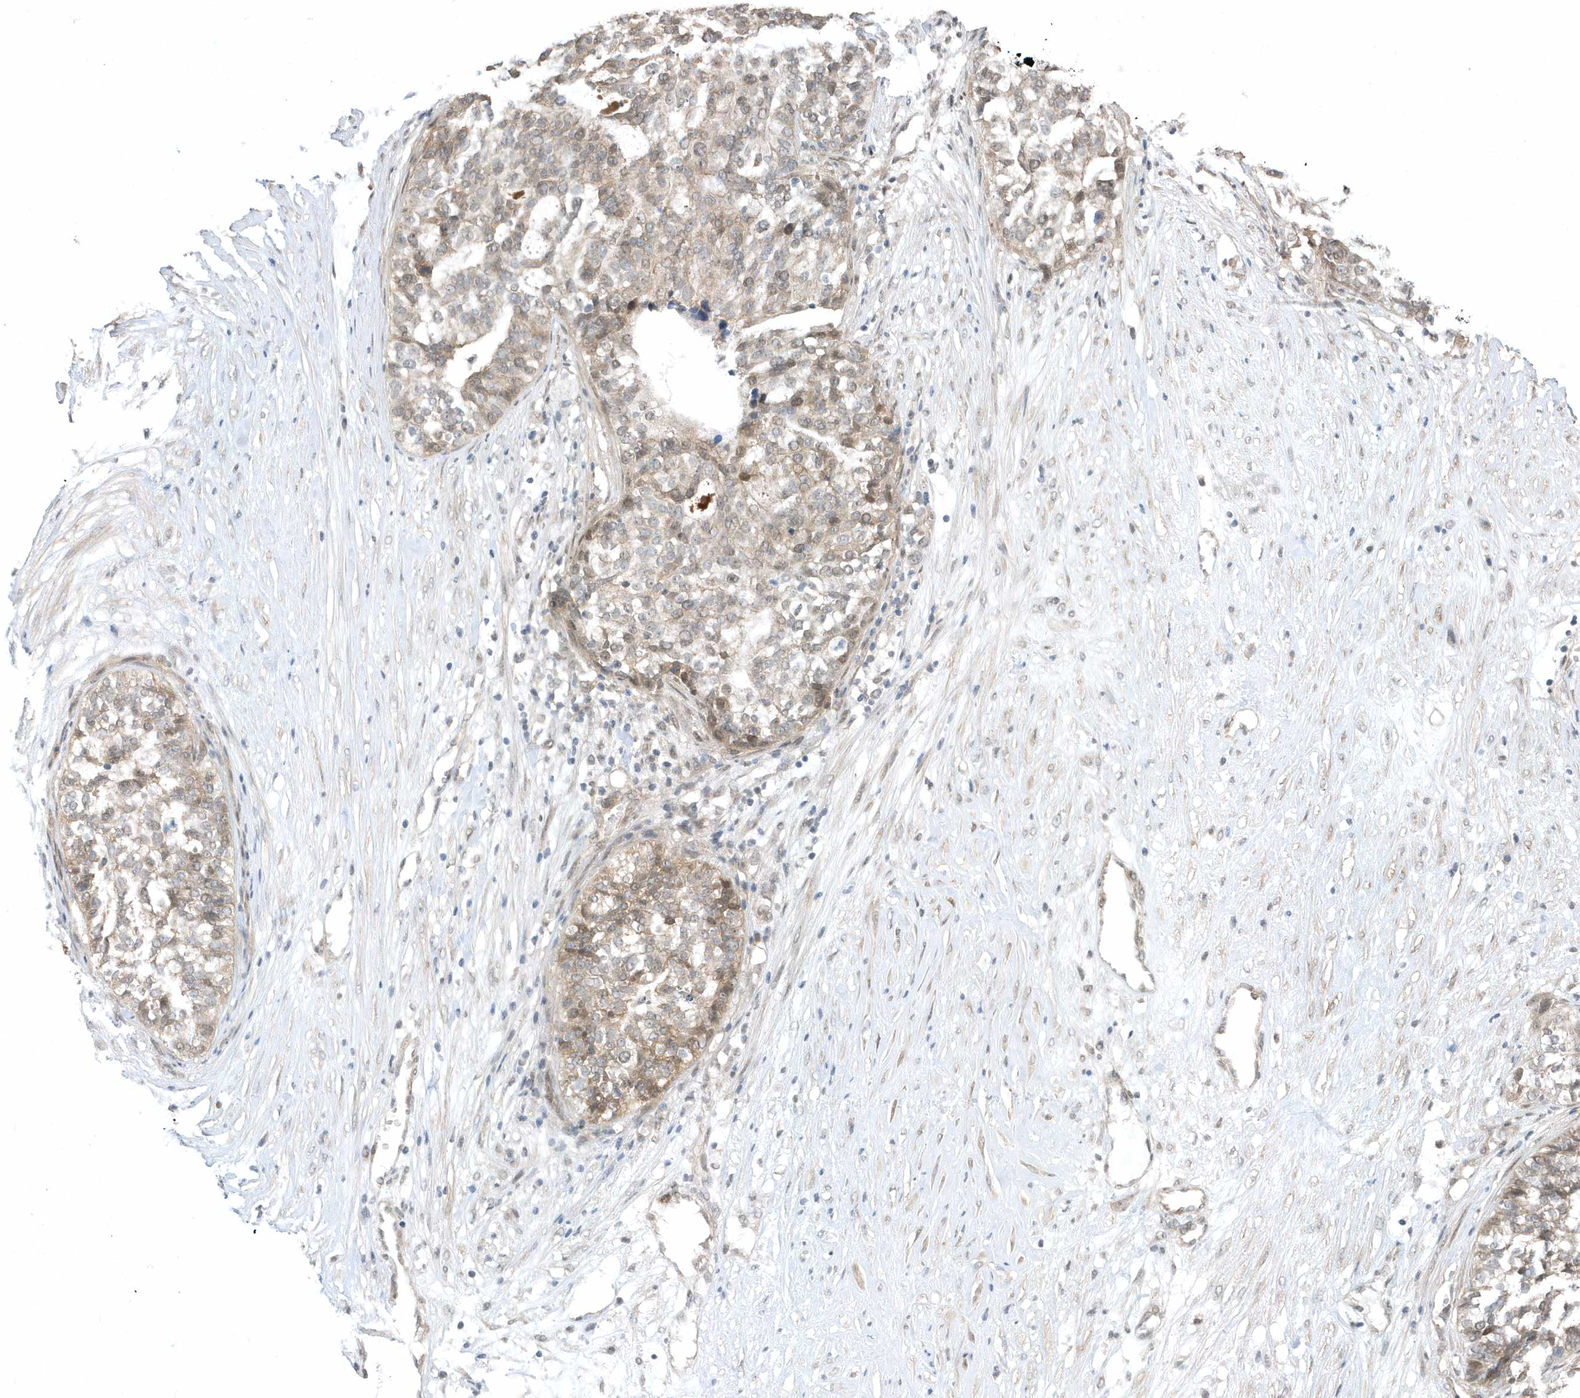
{"staining": {"intensity": "weak", "quantity": "<25%", "location": "cytoplasmic/membranous,nuclear"}, "tissue": "ovarian cancer", "cell_type": "Tumor cells", "image_type": "cancer", "snomed": [{"axis": "morphology", "description": "Cystadenocarcinoma, serous, NOS"}, {"axis": "topography", "description": "Ovary"}], "caption": "An immunohistochemistry (IHC) photomicrograph of serous cystadenocarcinoma (ovarian) is shown. There is no staining in tumor cells of serous cystadenocarcinoma (ovarian).", "gene": "USP53", "patient": {"sex": "female", "age": 59}}